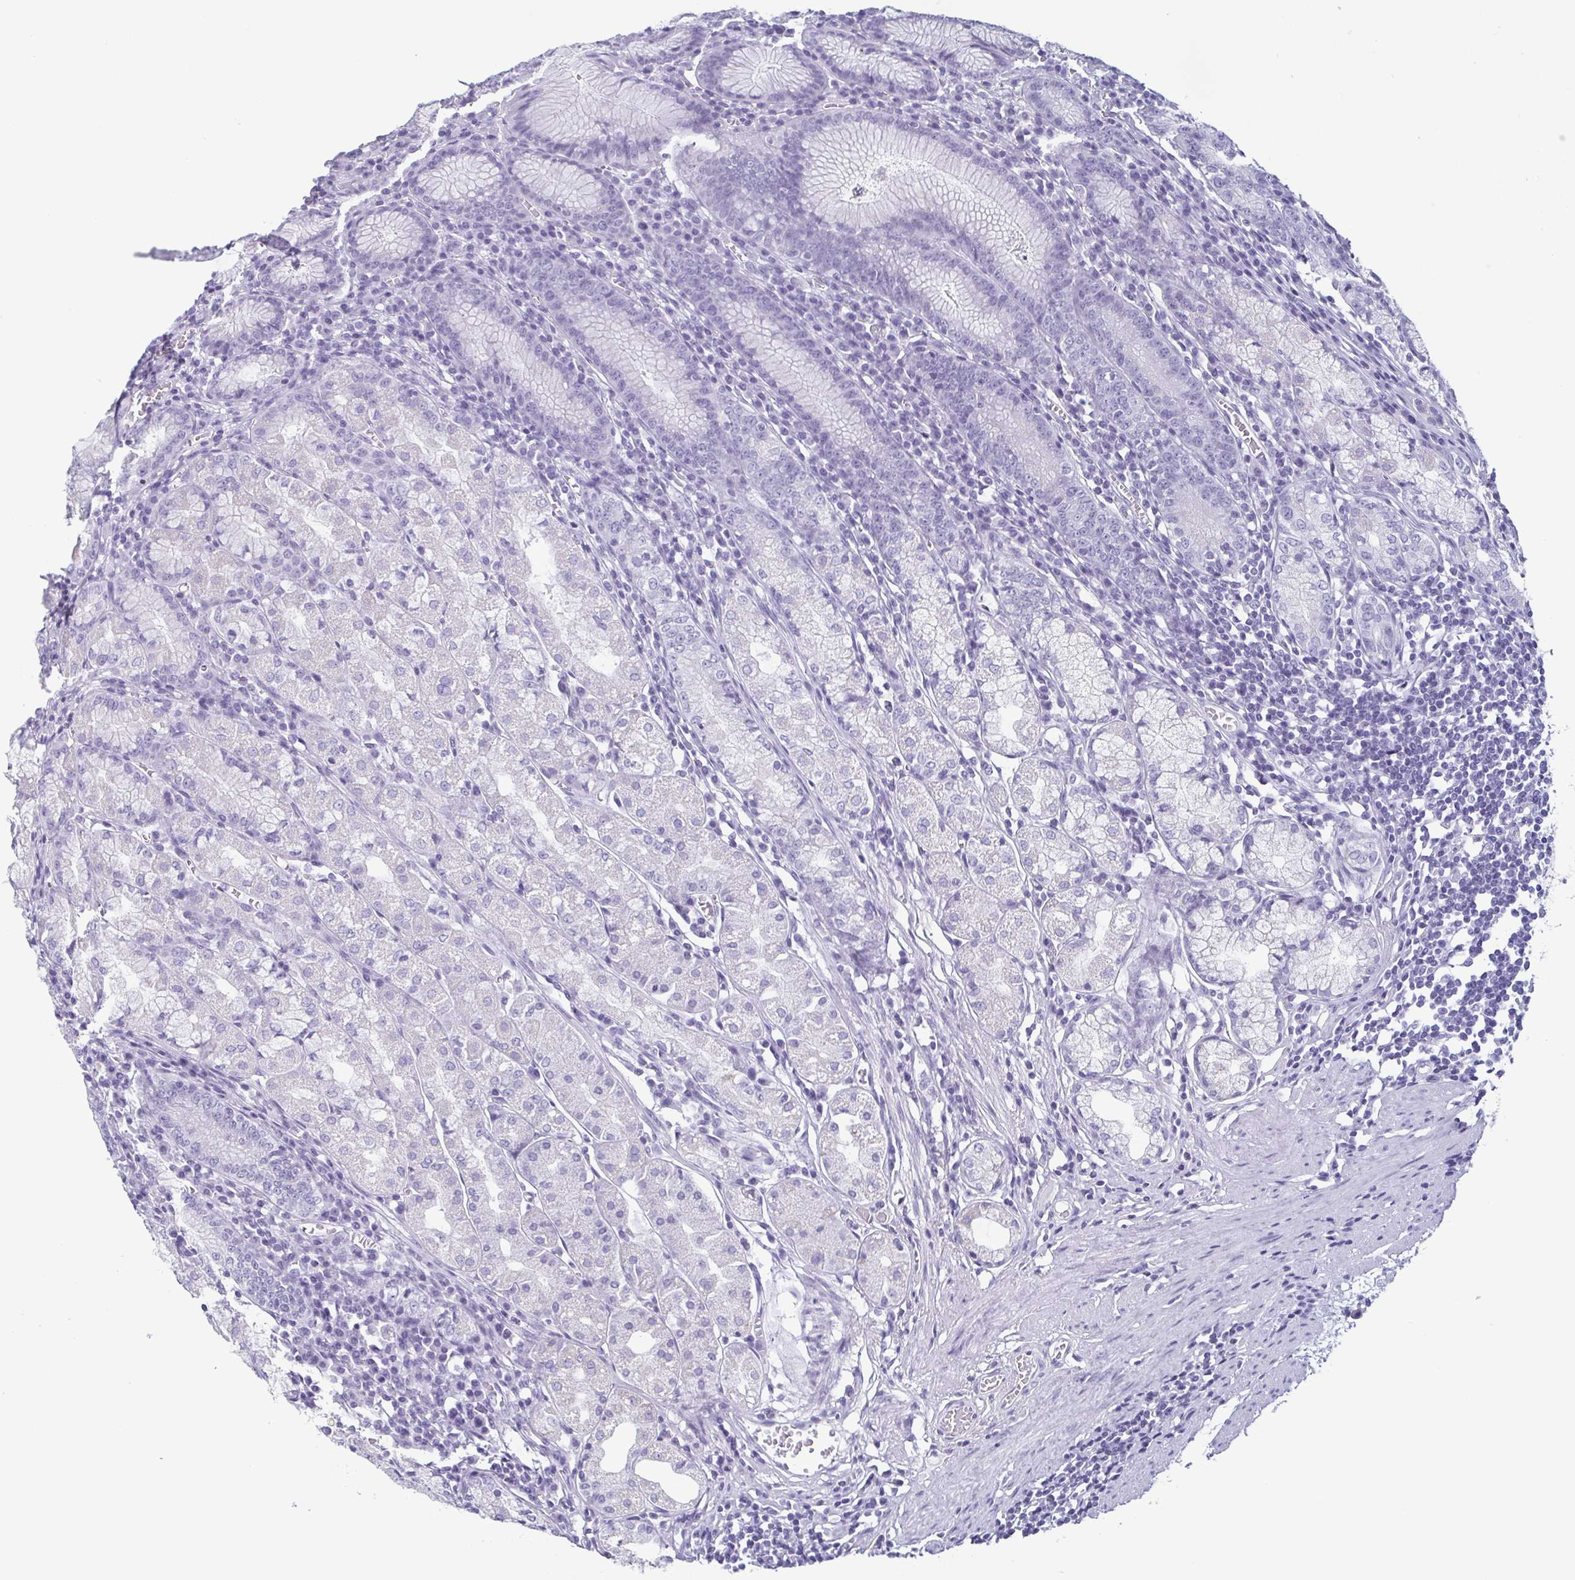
{"staining": {"intensity": "negative", "quantity": "none", "location": "none"}, "tissue": "stomach", "cell_type": "Glandular cells", "image_type": "normal", "snomed": [{"axis": "morphology", "description": "Normal tissue, NOS"}, {"axis": "topography", "description": "Stomach"}], "caption": "Stomach stained for a protein using immunohistochemistry (IHC) shows no positivity glandular cells.", "gene": "KRT78", "patient": {"sex": "male", "age": 55}}